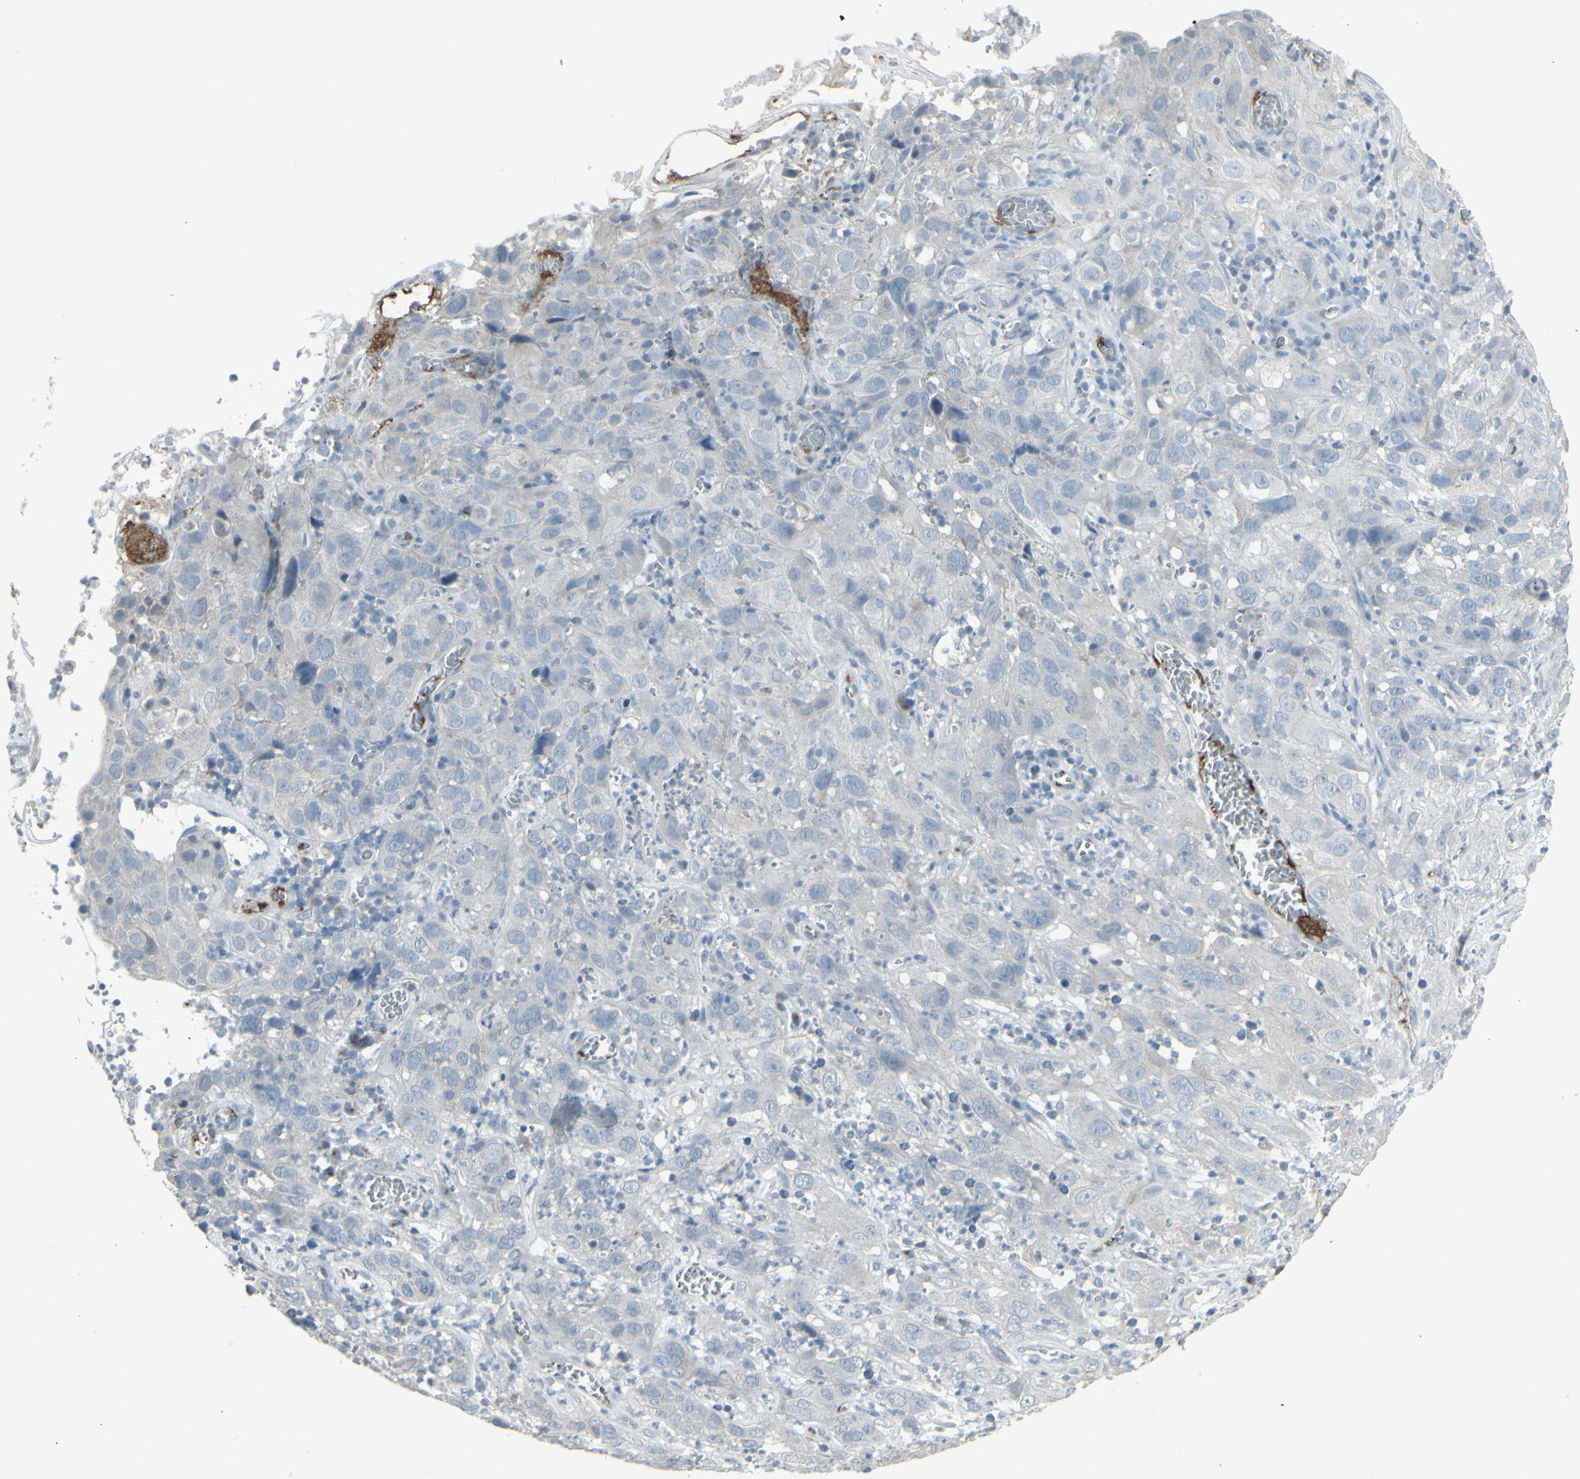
{"staining": {"intensity": "negative", "quantity": "none", "location": "none"}, "tissue": "cervical cancer", "cell_type": "Tumor cells", "image_type": "cancer", "snomed": [{"axis": "morphology", "description": "Squamous cell carcinoma, NOS"}, {"axis": "topography", "description": "Cervix"}], "caption": "Histopathology image shows no protein positivity in tumor cells of squamous cell carcinoma (cervical) tissue.", "gene": "CD79B", "patient": {"sex": "female", "age": 32}}